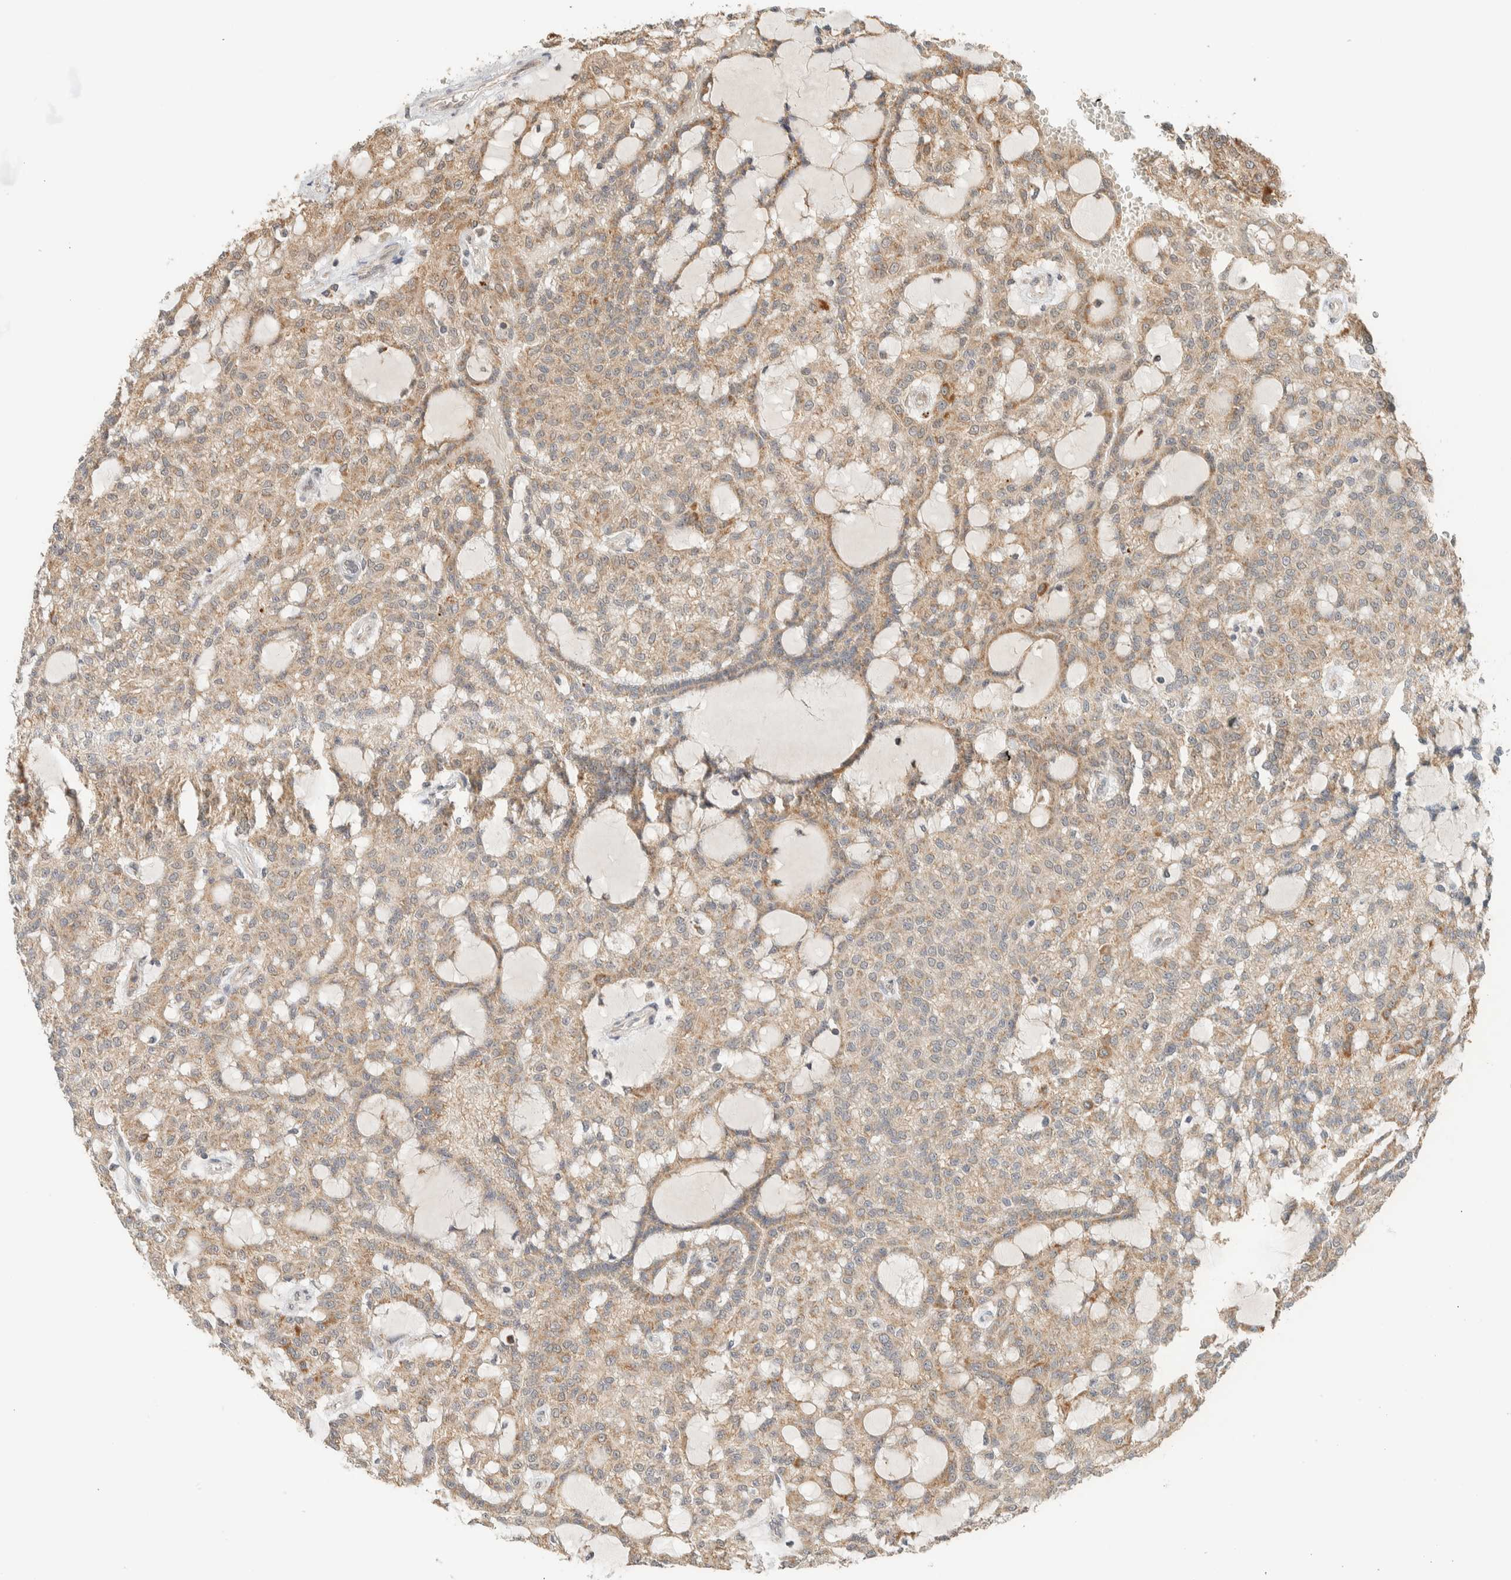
{"staining": {"intensity": "moderate", "quantity": ">75%", "location": "cytoplasmic/membranous"}, "tissue": "renal cancer", "cell_type": "Tumor cells", "image_type": "cancer", "snomed": [{"axis": "morphology", "description": "Adenocarcinoma, NOS"}, {"axis": "topography", "description": "Kidney"}], "caption": "Renal cancer (adenocarcinoma) stained with a brown dye reveals moderate cytoplasmic/membranous positive expression in about >75% of tumor cells.", "gene": "MRPL41", "patient": {"sex": "male", "age": 63}}